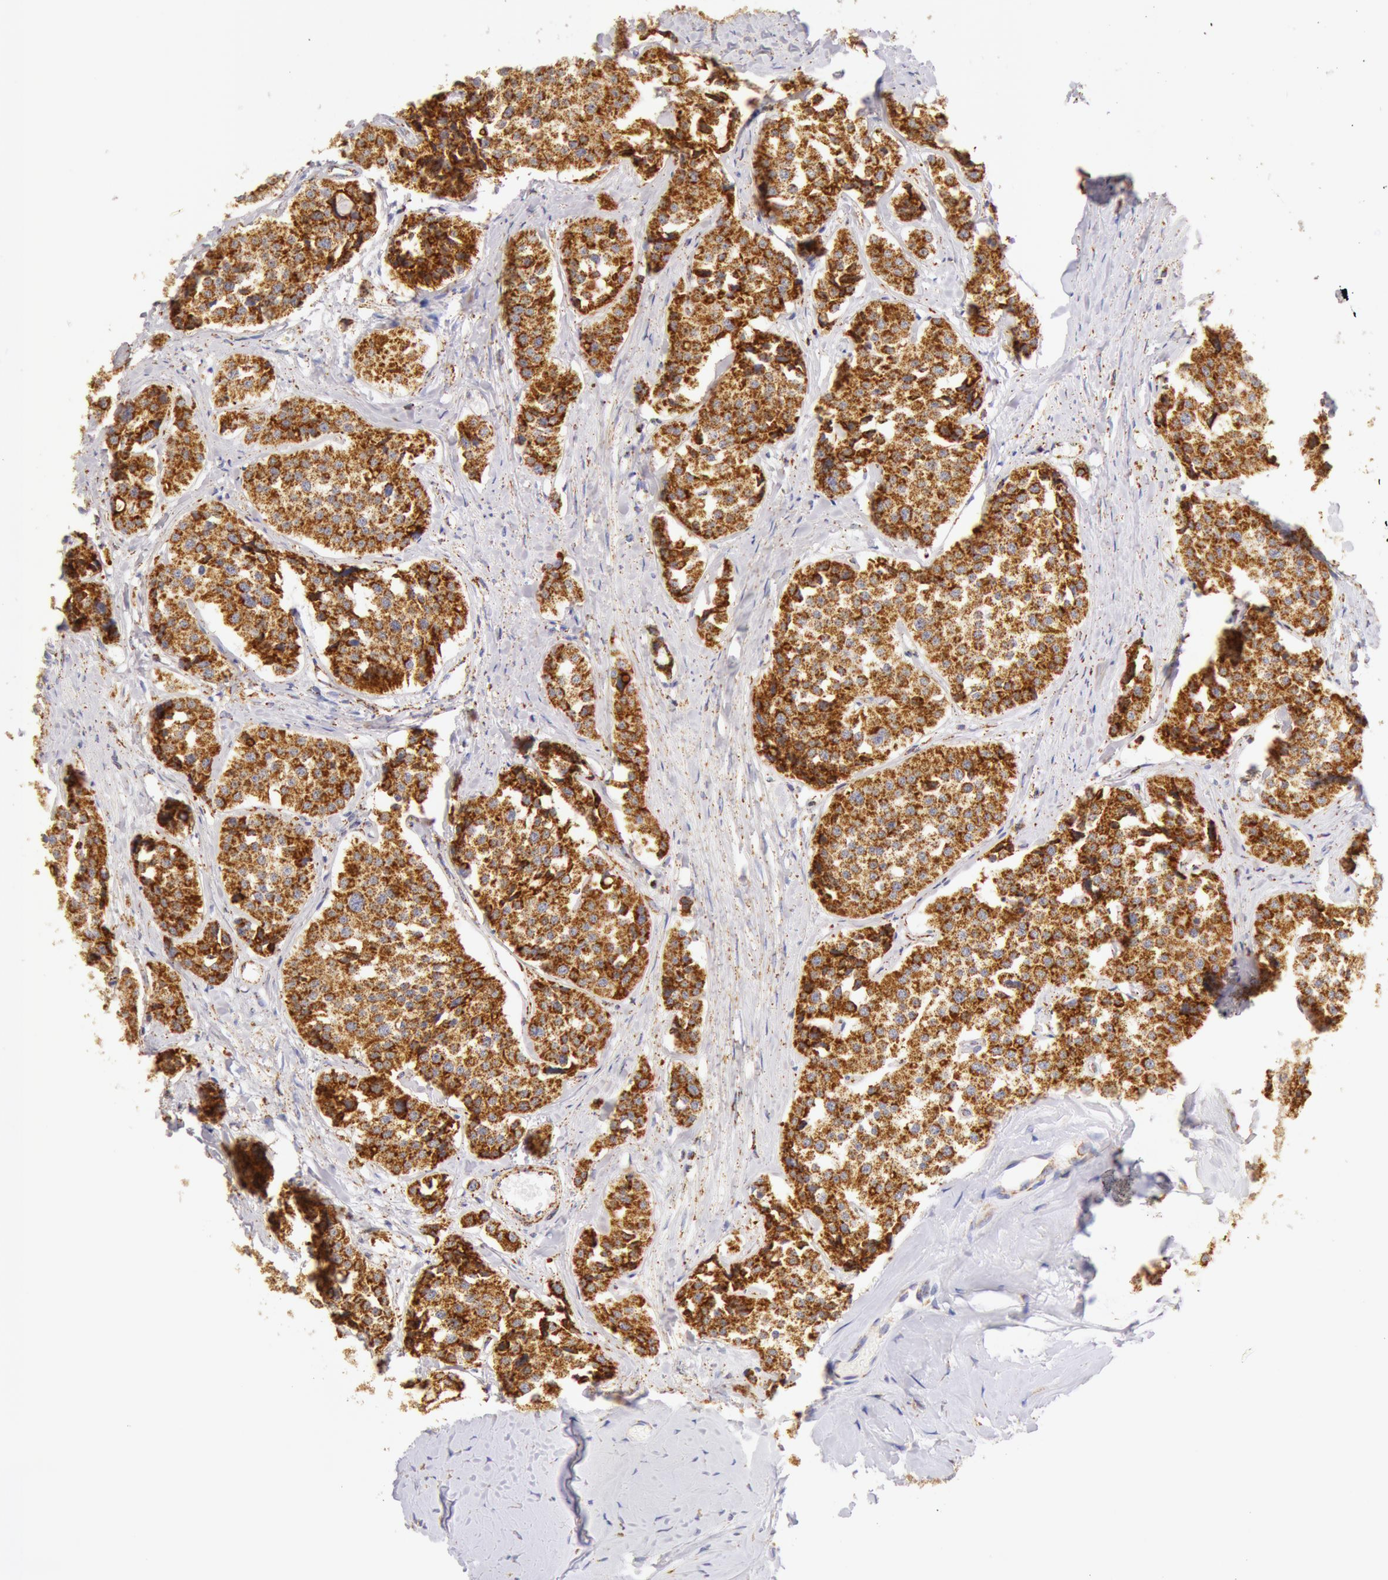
{"staining": {"intensity": "moderate", "quantity": ">75%", "location": "cytoplasmic/membranous"}, "tissue": "carcinoid", "cell_type": "Tumor cells", "image_type": "cancer", "snomed": [{"axis": "morphology", "description": "Carcinoid, malignant, NOS"}, {"axis": "topography", "description": "Small intestine"}], "caption": "Protein expression analysis of carcinoid exhibits moderate cytoplasmic/membranous expression in approximately >75% of tumor cells.", "gene": "ATP5F1B", "patient": {"sex": "male", "age": 60}}